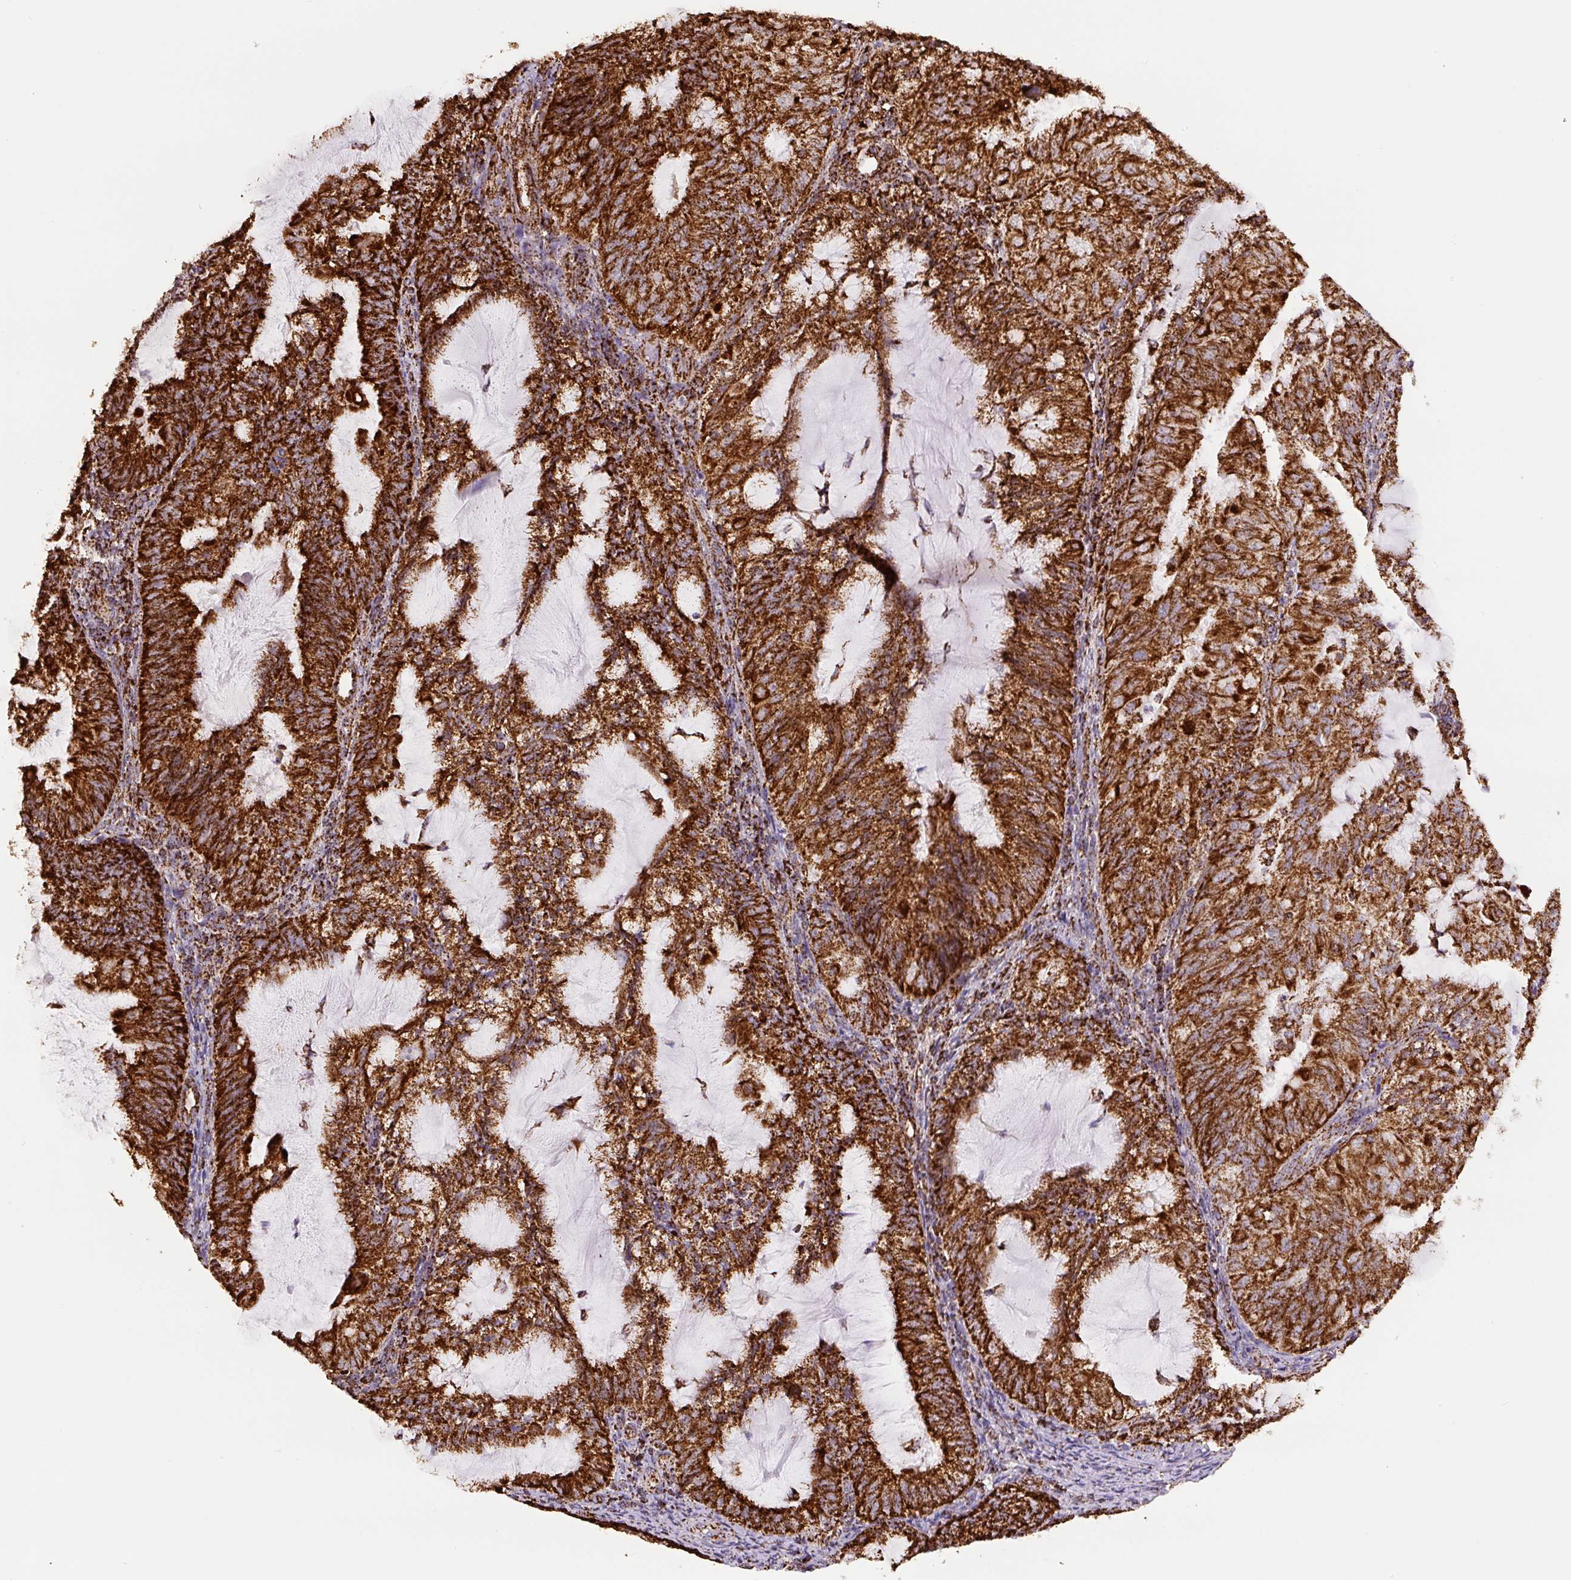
{"staining": {"intensity": "strong", "quantity": ">75%", "location": "cytoplasmic/membranous"}, "tissue": "endometrial cancer", "cell_type": "Tumor cells", "image_type": "cancer", "snomed": [{"axis": "morphology", "description": "Adenocarcinoma, NOS"}, {"axis": "topography", "description": "Endometrium"}], "caption": "Adenocarcinoma (endometrial) was stained to show a protein in brown. There is high levels of strong cytoplasmic/membranous staining in approximately >75% of tumor cells. (brown staining indicates protein expression, while blue staining denotes nuclei).", "gene": "ATP5F1A", "patient": {"sex": "female", "age": 81}}